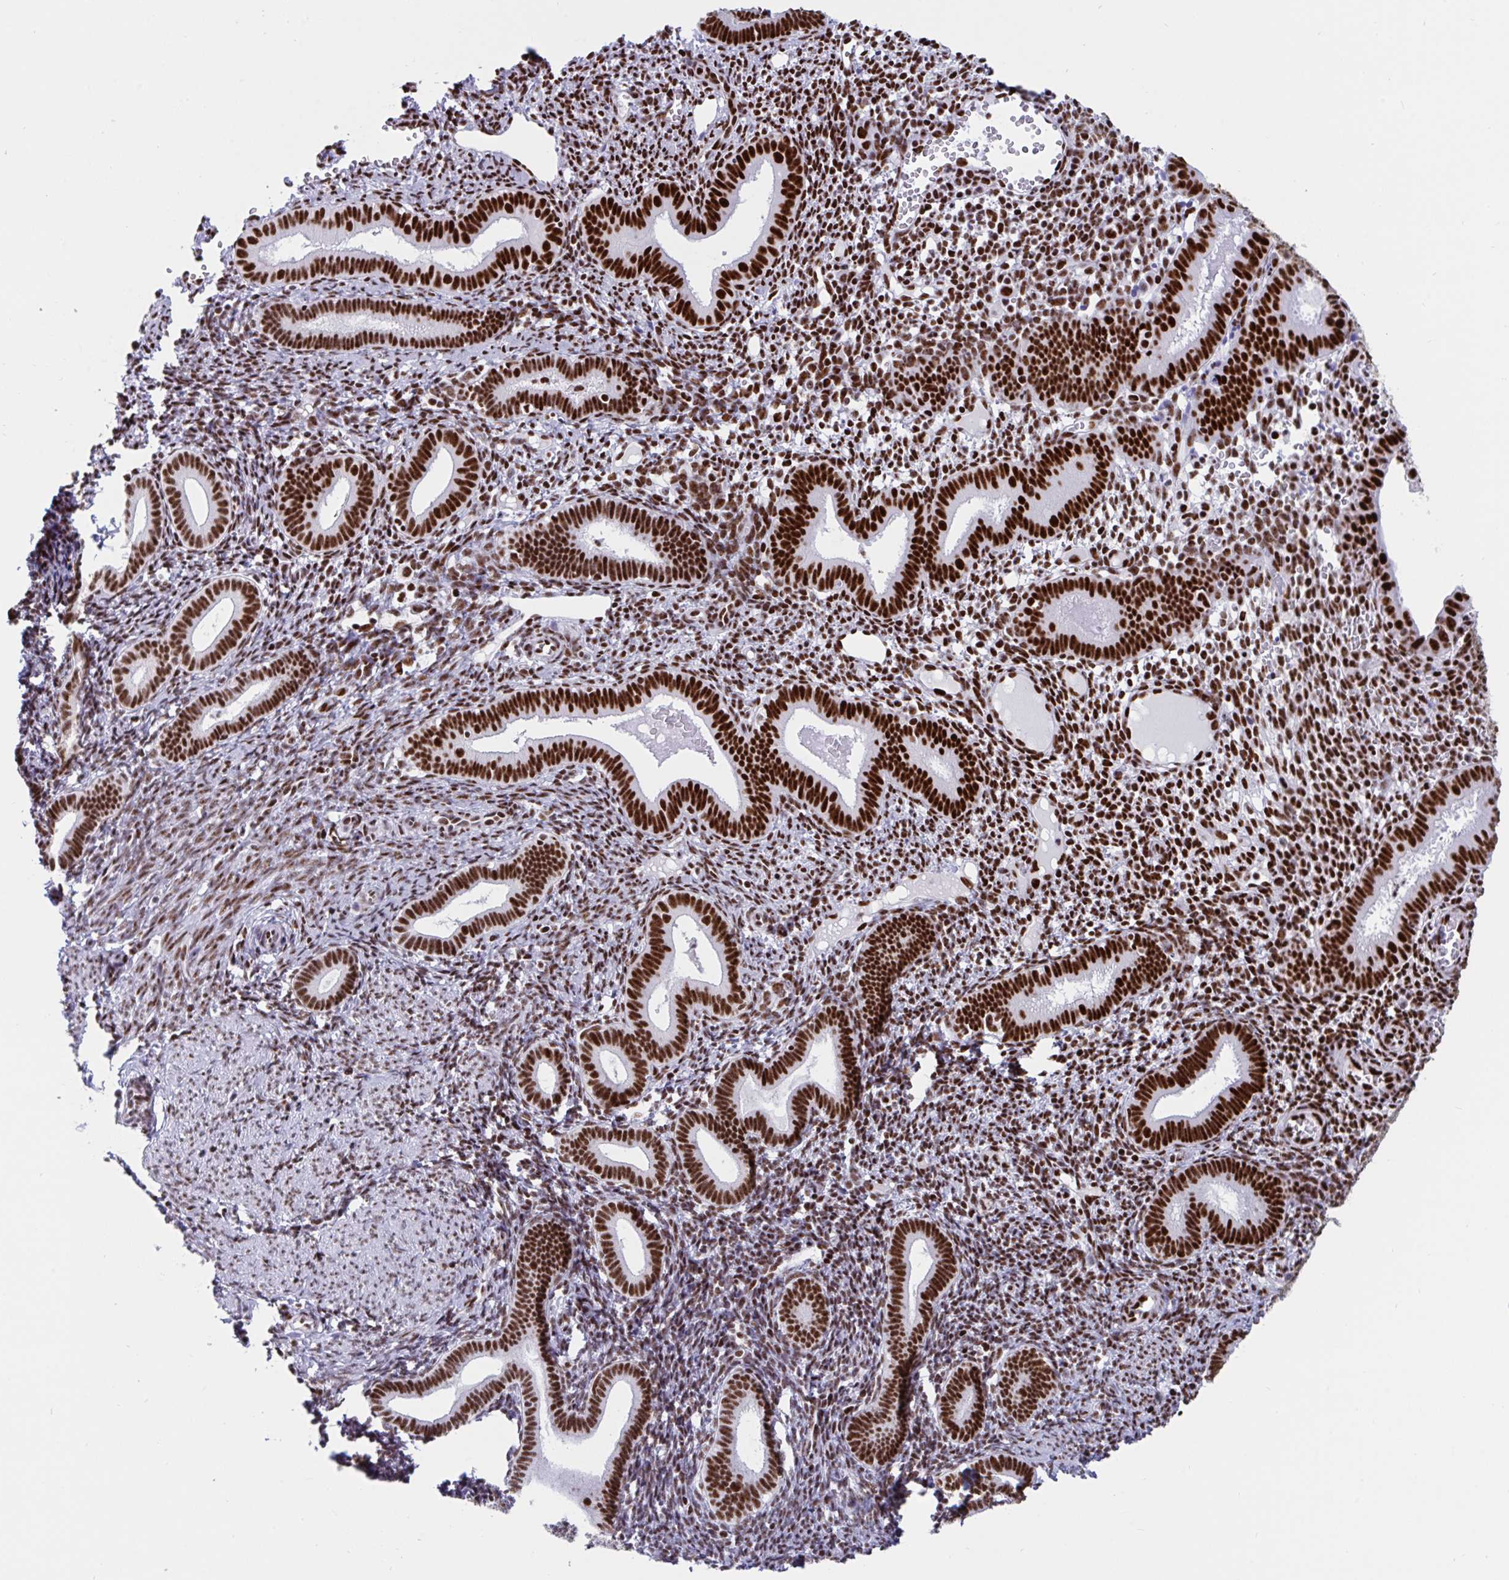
{"staining": {"intensity": "strong", "quantity": "25%-75%", "location": "nuclear"}, "tissue": "endometrium", "cell_type": "Cells in endometrial stroma", "image_type": "normal", "snomed": [{"axis": "morphology", "description": "Normal tissue, NOS"}, {"axis": "topography", "description": "Endometrium"}], "caption": "High-power microscopy captured an immunohistochemistry (IHC) micrograph of normal endometrium, revealing strong nuclear expression in approximately 25%-75% of cells in endometrial stroma. (DAB (3,3'-diaminobenzidine) = brown stain, brightfield microscopy at high magnification).", "gene": "IKZF2", "patient": {"sex": "female", "age": 41}}